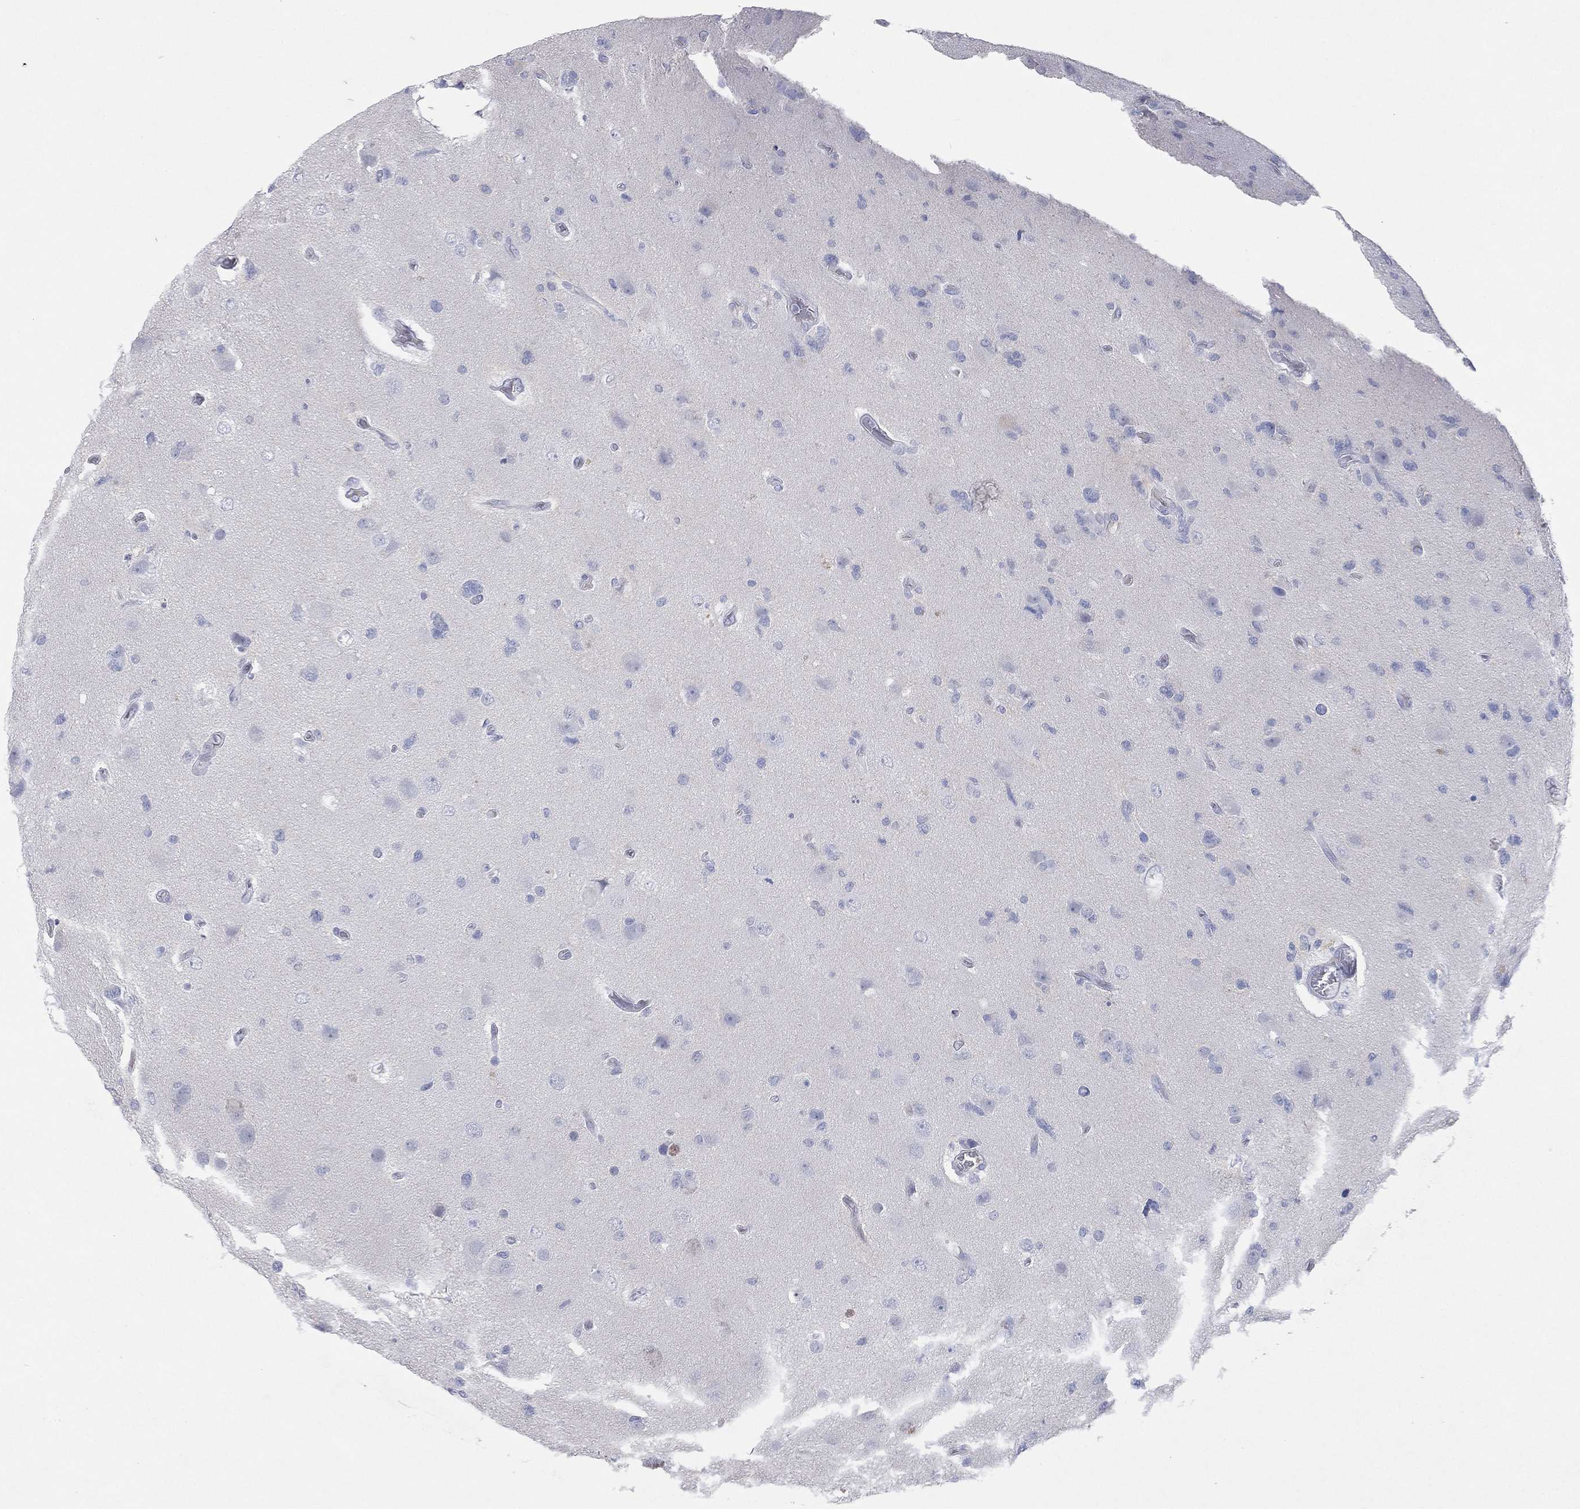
{"staining": {"intensity": "negative", "quantity": "none", "location": "none"}, "tissue": "glioma", "cell_type": "Tumor cells", "image_type": "cancer", "snomed": [{"axis": "morphology", "description": "Glioma, malignant, High grade"}, {"axis": "topography", "description": "Cerebral cortex"}], "caption": "Immunohistochemistry (IHC) image of neoplastic tissue: human glioma stained with DAB (3,3'-diaminobenzidine) shows no significant protein positivity in tumor cells. (Immunohistochemistry, brightfield microscopy, high magnification).", "gene": "CPT1B", "patient": {"sex": "male", "age": 70}}